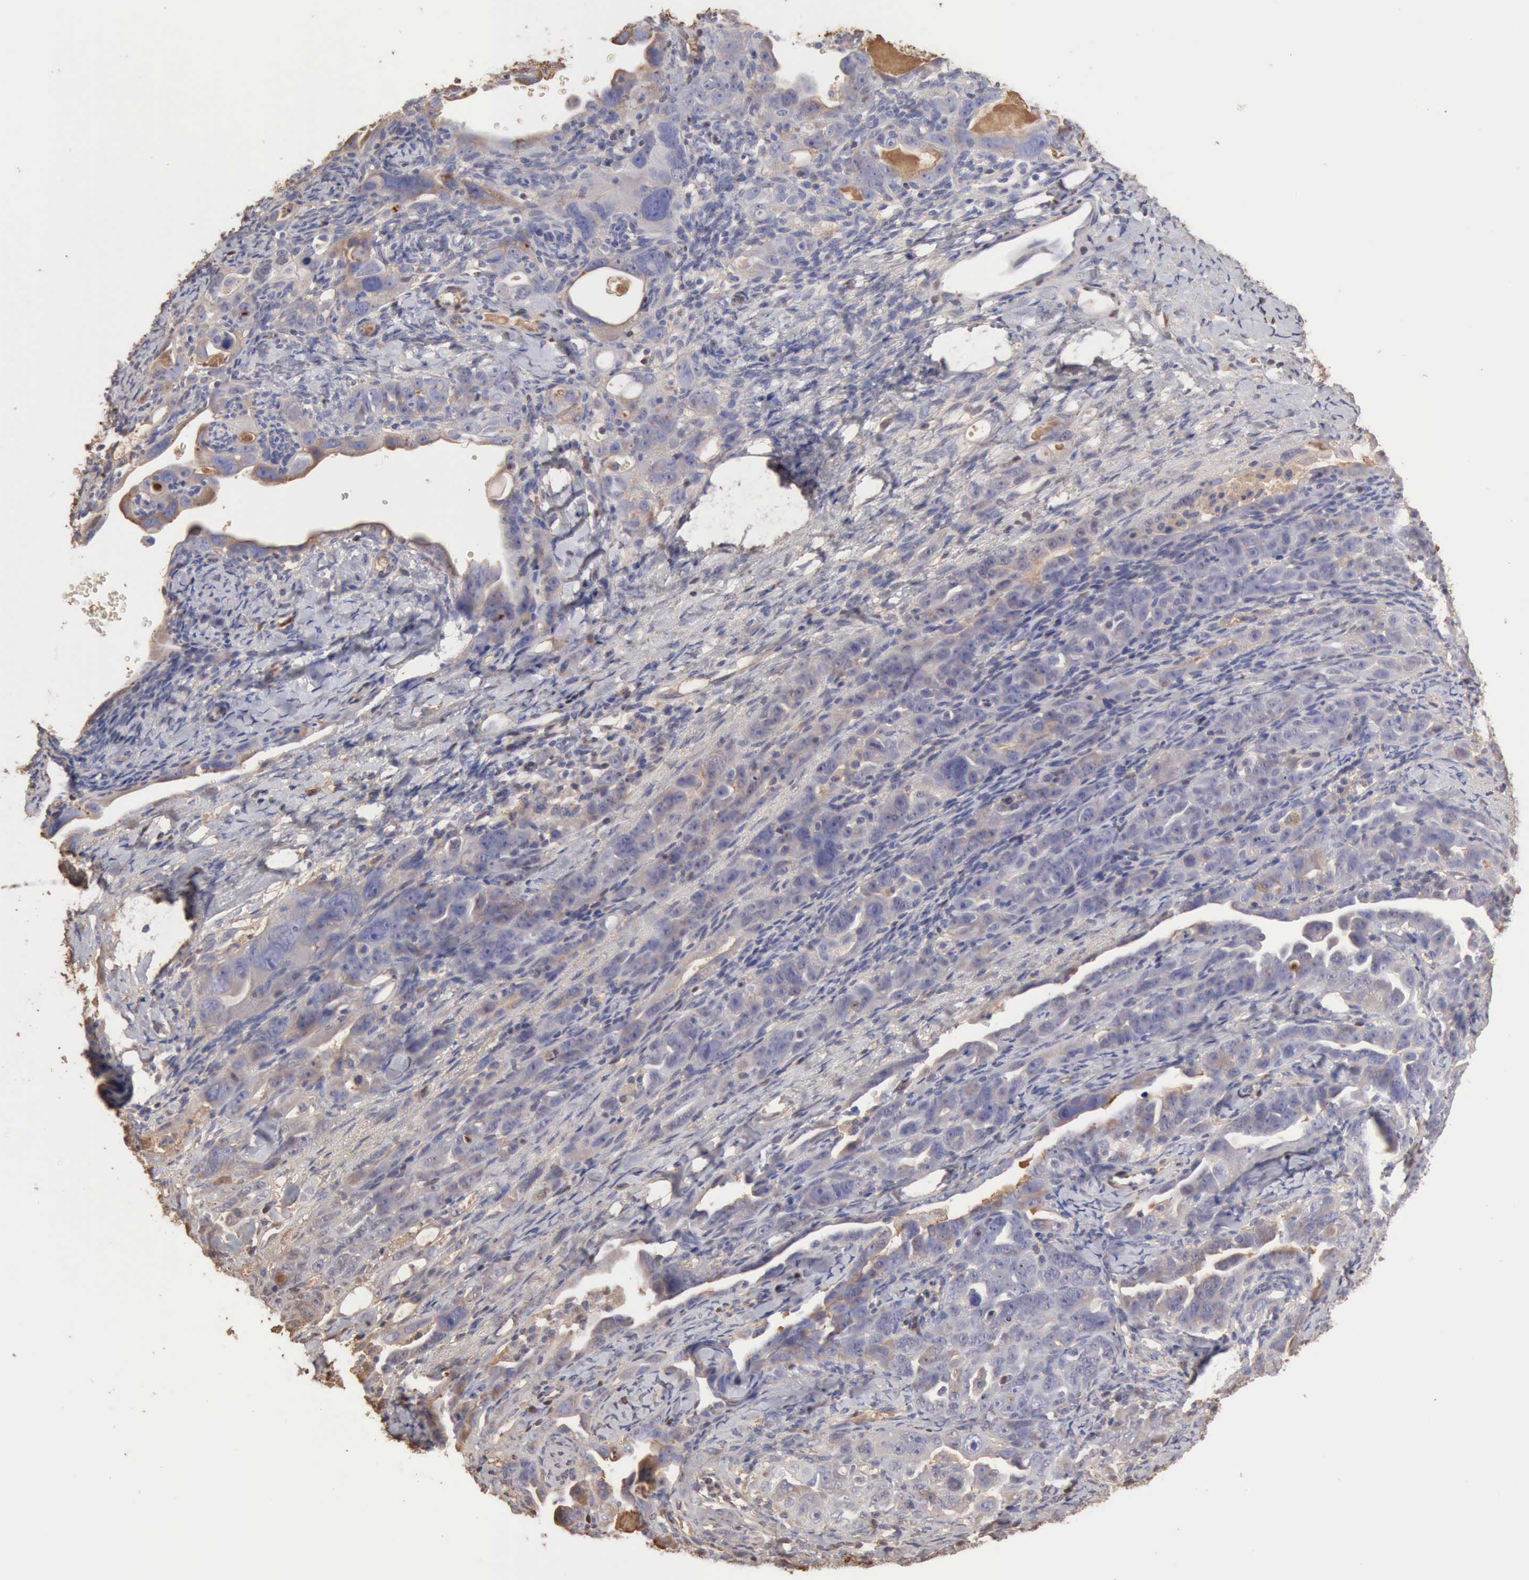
{"staining": {"intensity": "negative", "quantity": "none", "location": "none"}, "tissue": "ovarian cancer", "cell_type": "Tumor cells", "image_type": "cancer", "snomed": [{"axis": "morphology", "description": "Cystadenocarcinoma, serous, NOS"}, {"axis": "topography", "description": "Ovary"}], "caption": "IHC of human ovarian serous cystadenocarcinoma displays no staining in tumor cells.", "gene": "SERPINA1", "patient": {"sex": "female", "age": 66}}